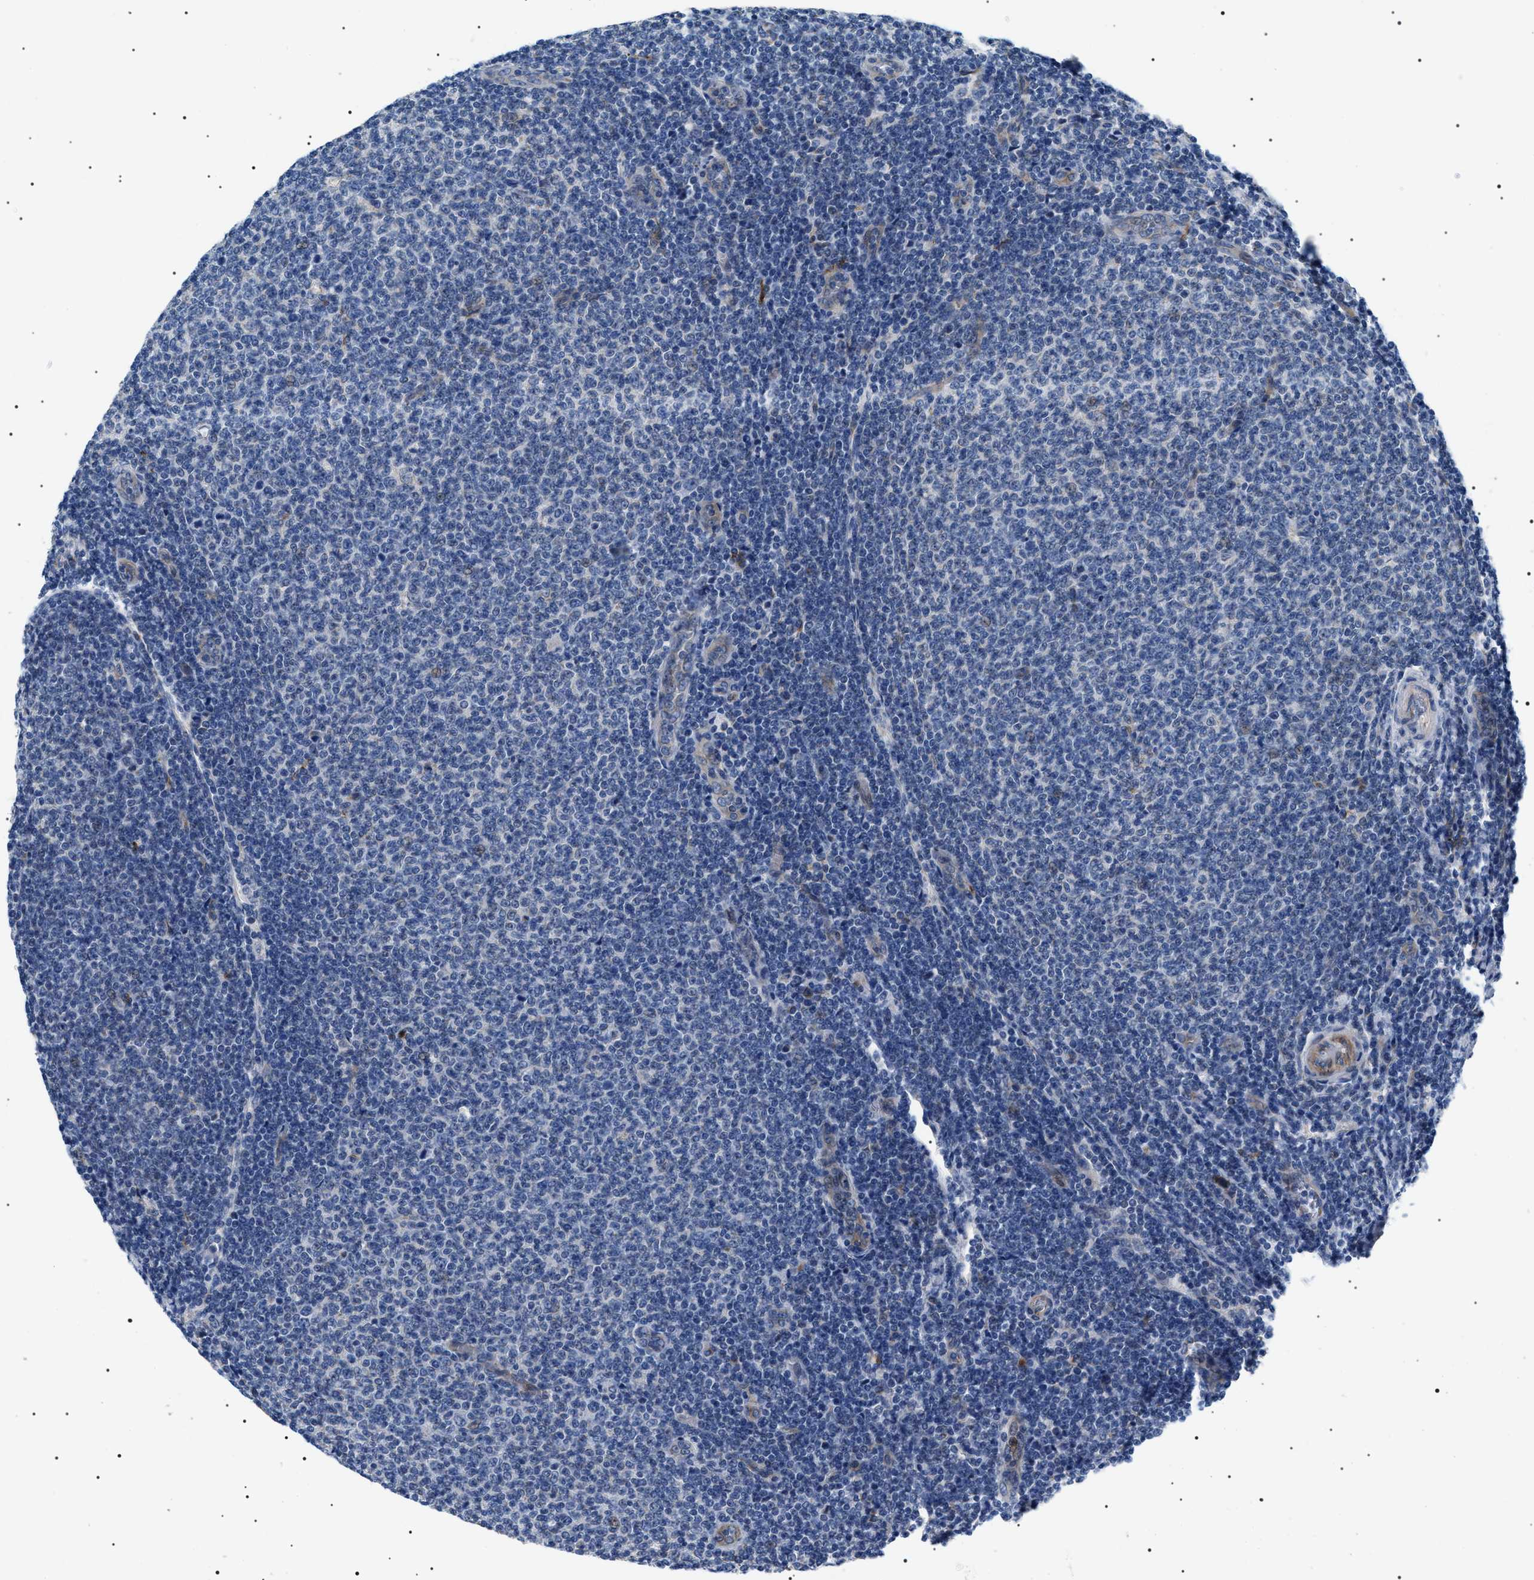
{"staining": {"intensity": "negative", "quantity": "none", "location": "none"}, "tissue": "lymphoma", "cell_type": "Tumor cells", "image_type": "cancer", "snomed": [{"axis": "morphology", "description": "Malignant lymphoma, non-Hodgkin's type, Low grade"}, {"axis": "topography", "description": "Lymph node"}], "caption": "DAB immunohistochemical staining of low-grade malignant lymphoma, non-Hodgkin's type shows no significant positivity in tumor cells. (Stains: DAB (3,3'-diaminobenzidine) immunohistochemistry (IHC) with hematoxylin counter stain, Microscopy: brightfield microscopy at high magnification).", "gene": "TMEM222", "patient": {"sex": "male", "age": 66}}